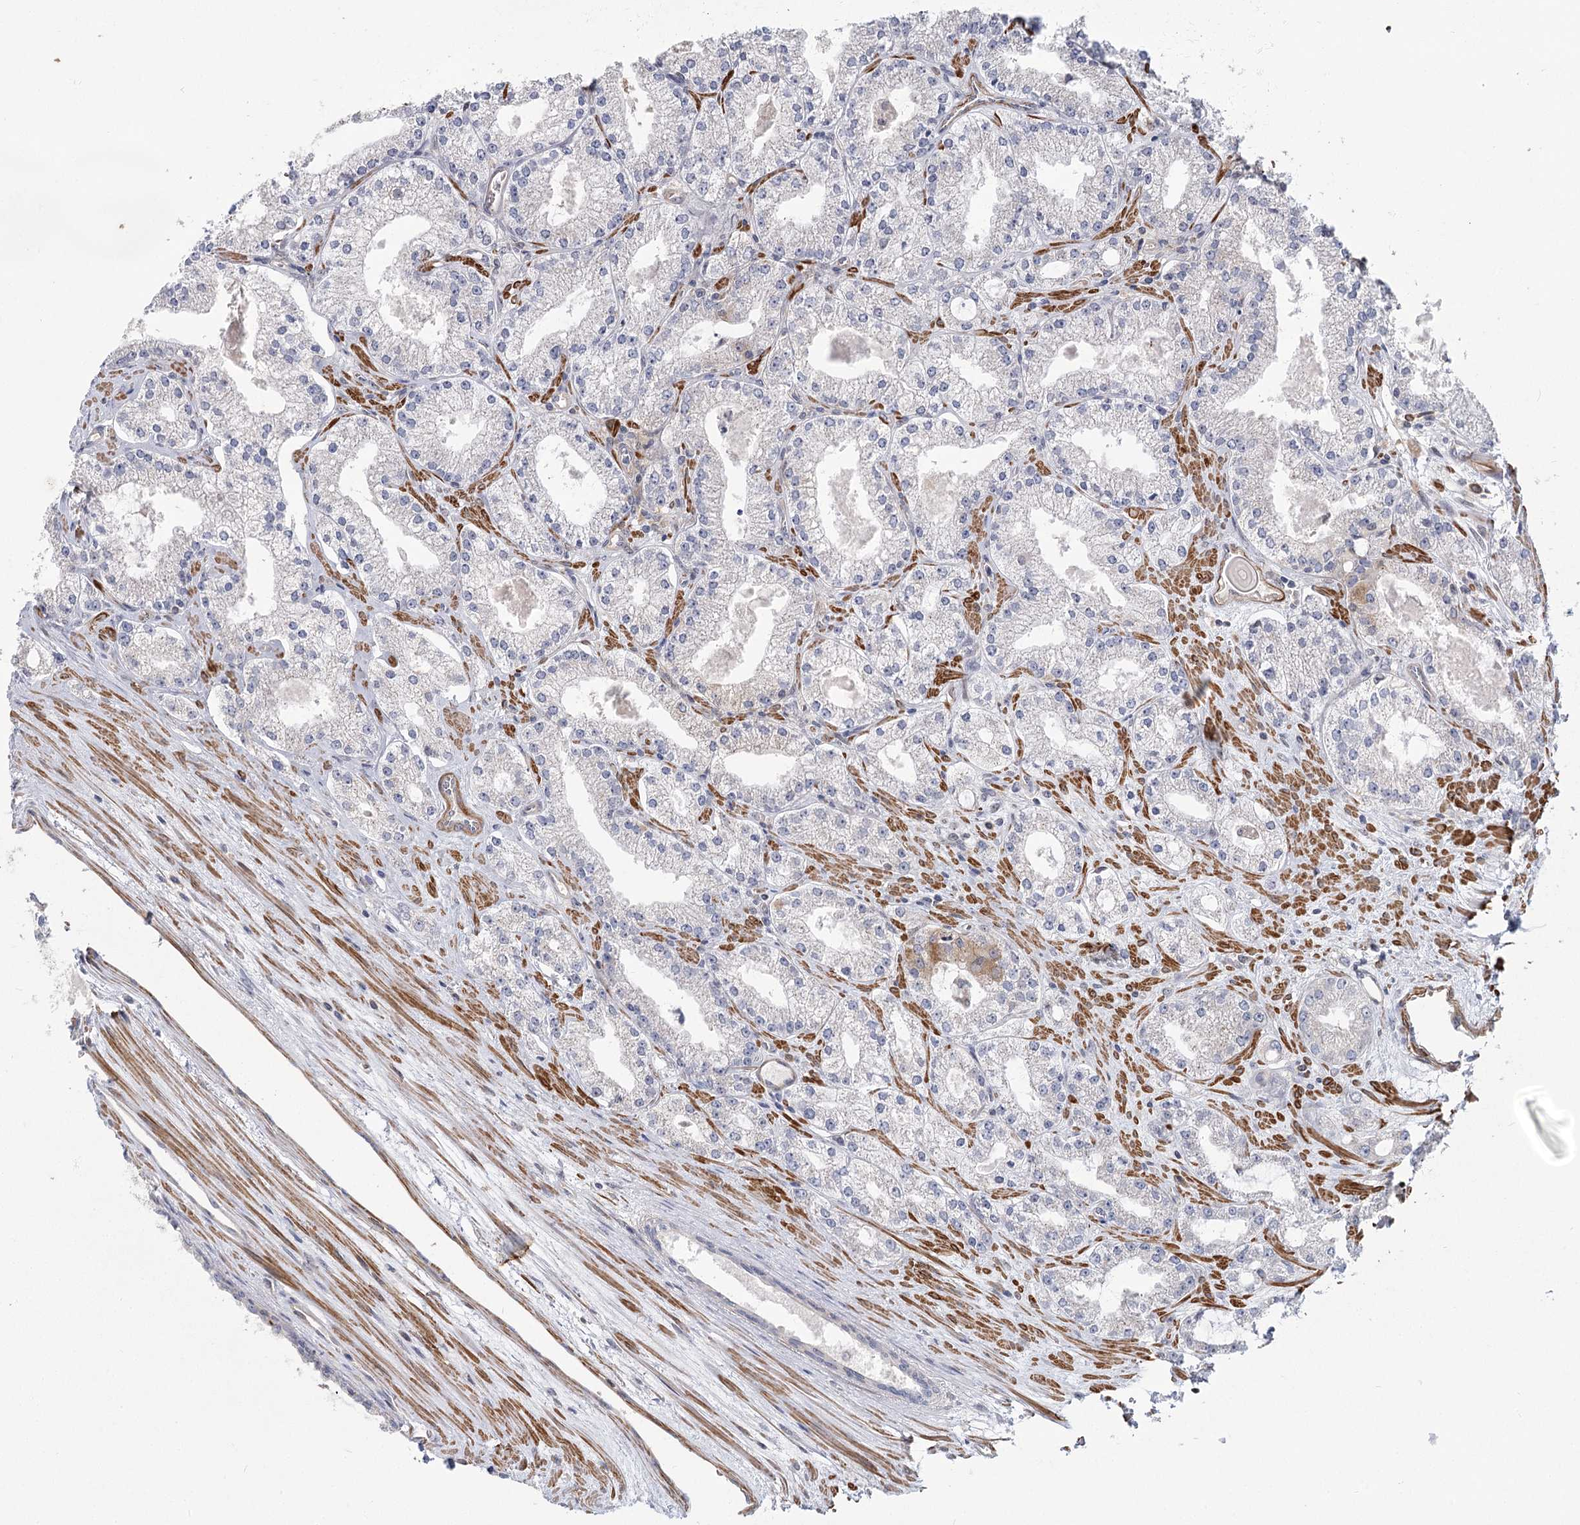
{"staining": {"intensity": "negative", "quantity": "none", "location": "none"}, "tissue": "prostate cancer", "cell_type": "Tumor cells", "image_type": "cancer", "snomed": [{"axis": "morphology", "description": "Adenocarcinoma, Low grade"}, {"axis": "topography", "description": "Prostate"}], "caption": "Immunohistochemistry of low-grade adenocarcinoma (prostate) exhibits no expression in tumor cells.", "gene": "USP11", "patient": {"sex": "male", "age": 69}}